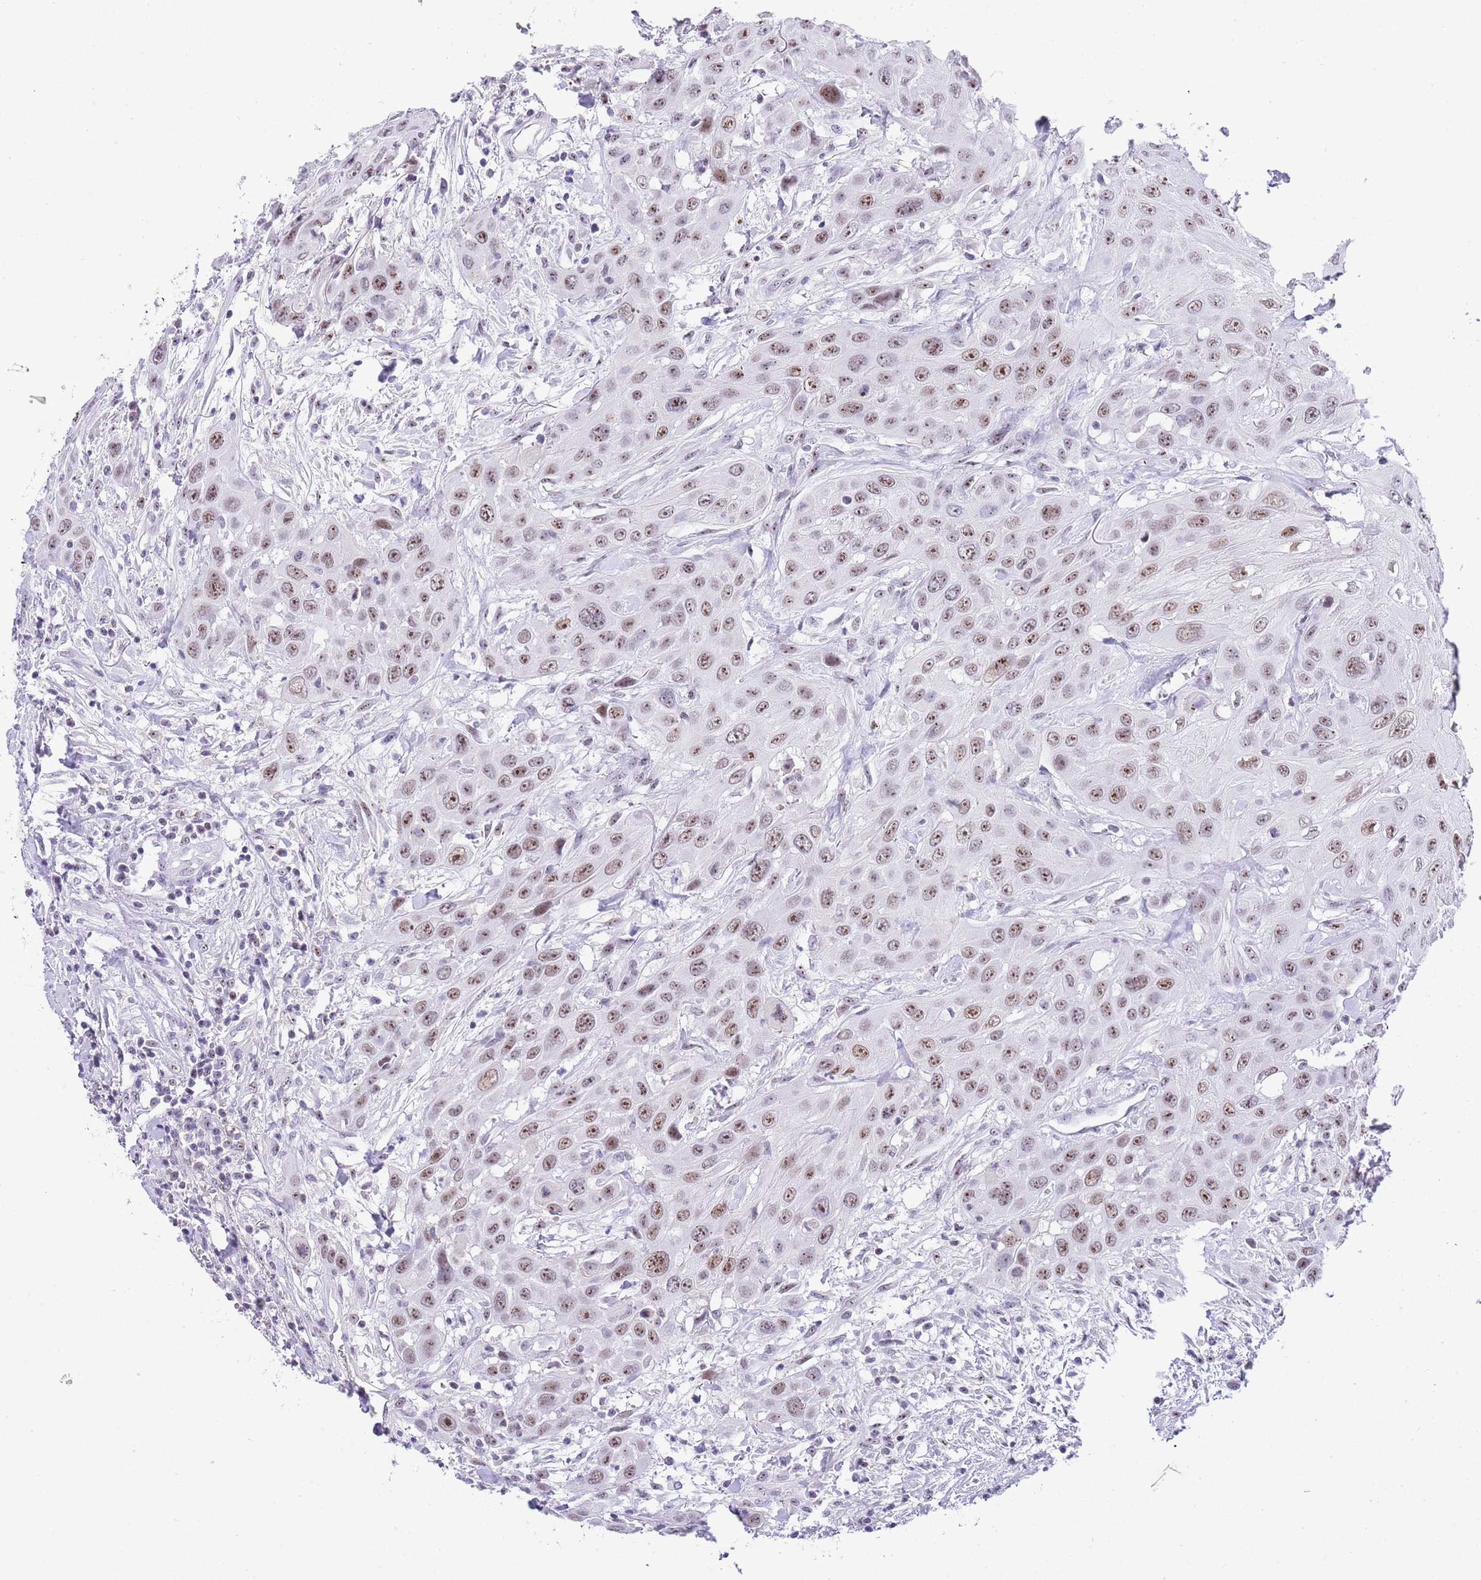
{"staining": {"intensity": "moderate", "quantity": ">75%", "location": "nuclear"}, "tissue": "head and neck cancer", "cell_type": "Tumor cells", "image_type": "cancer", "snomed": [{"axis": "morphology", "description": "Squamous cell carcinoma, NOS"}, {"axis": "topography", "description": "Head-Neck"}], "caption": "Moderate nuclear expression is appreciated in approximately >75% of tumor cells in head and neck cancer (squamous cell carcinoma).", "gene": "NOP56", "patient": {"sex": "male", "age": 81}}